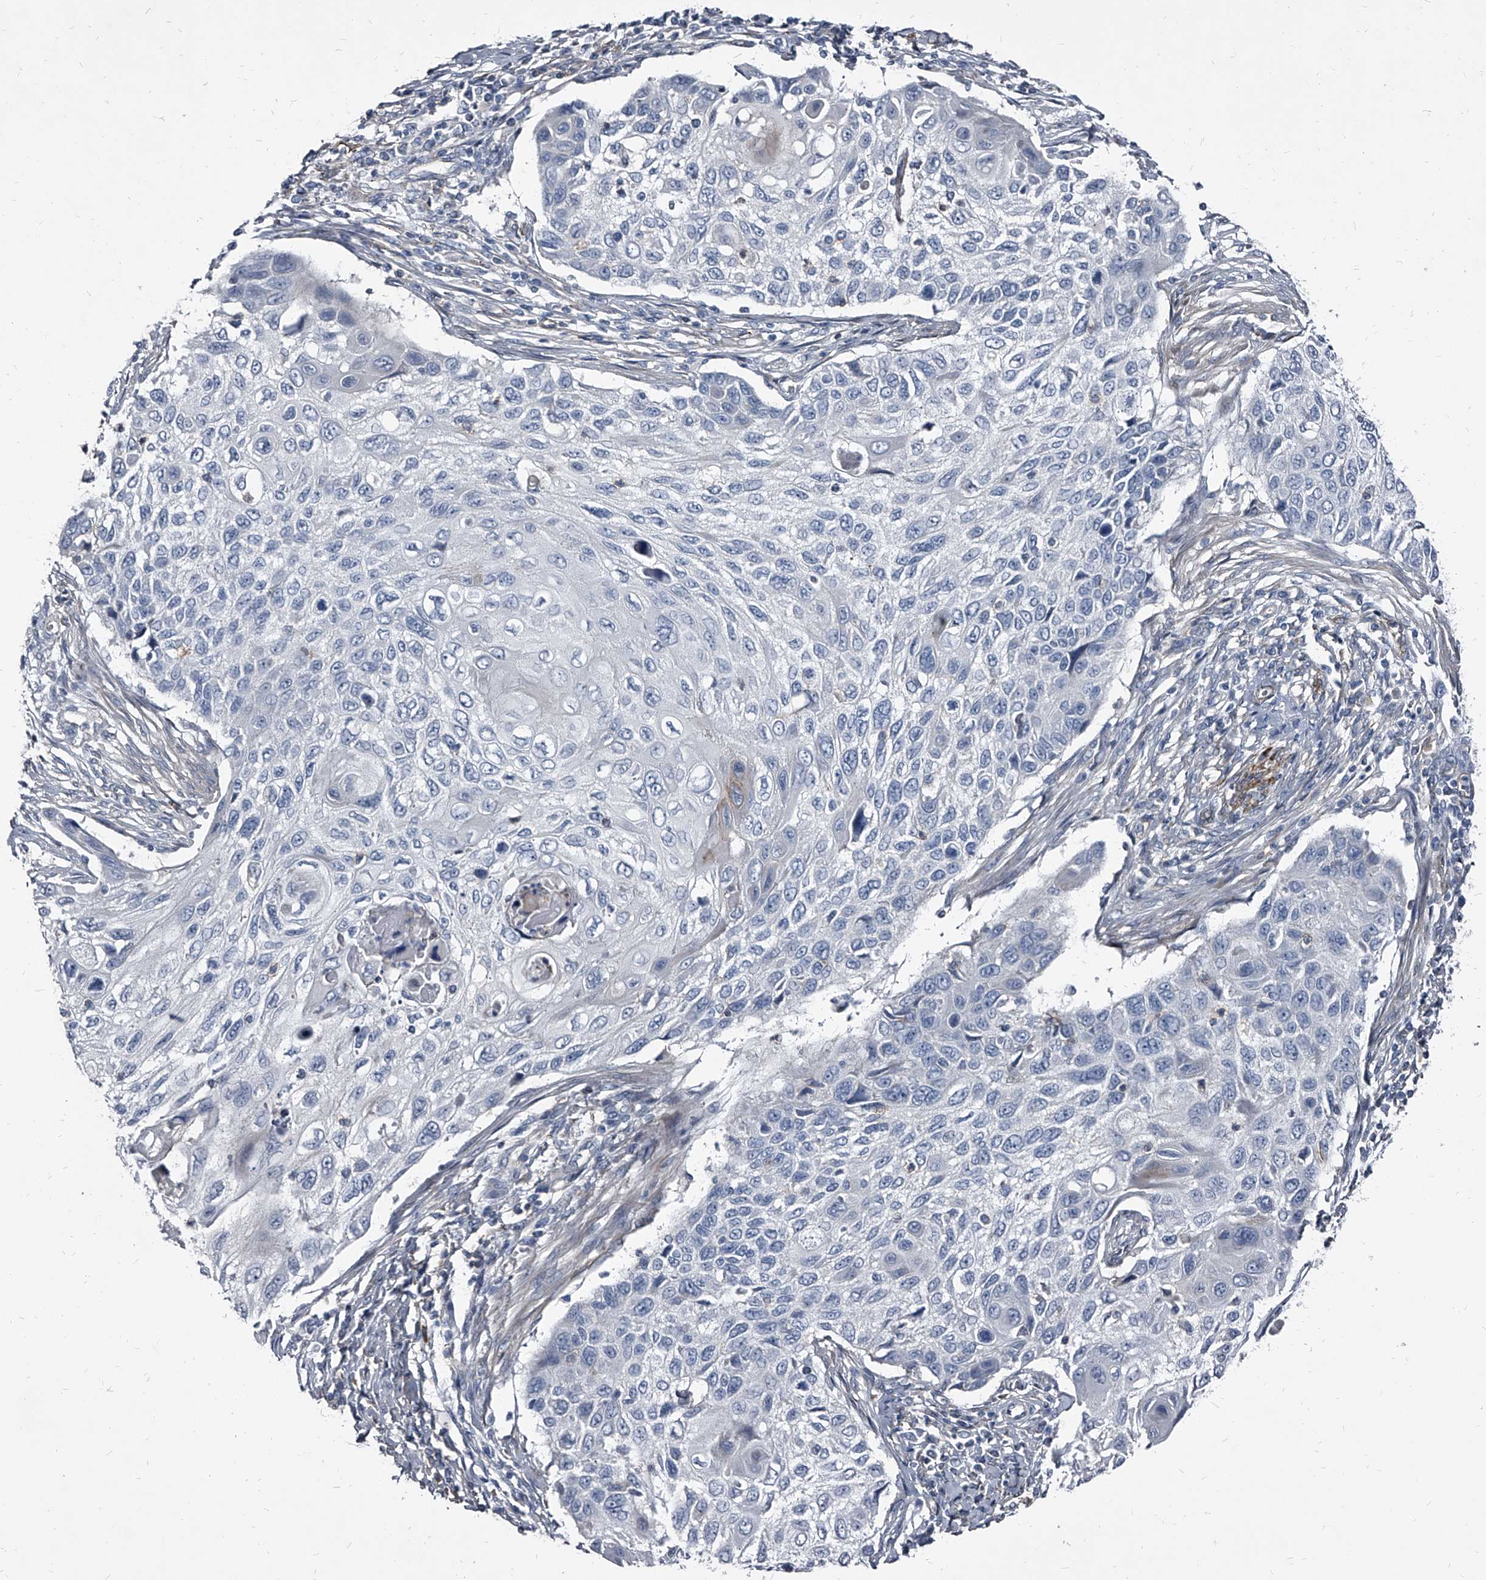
{"staining": {"intensity": "negative", "quantity": "none", "location": "none"}, "tissue": "cervical cancer", "cell_type": "Tumor cells", "image_type": "cancer", "snomed": [{"axis": "morphology", "description": "Squamous cell carcinoma, NOS"}, {"axis": "topography", "description": "Cervix"}], "caption": "This histopathology image is of cervical cancer stained with immunohistochemistry (IHC) to label a protein in brown with the nuclei are counter-stained blue. There is no expression in tumor cells.", "gene": "PGLYRP3", "patient": {"sex": "female", "age": 70}}